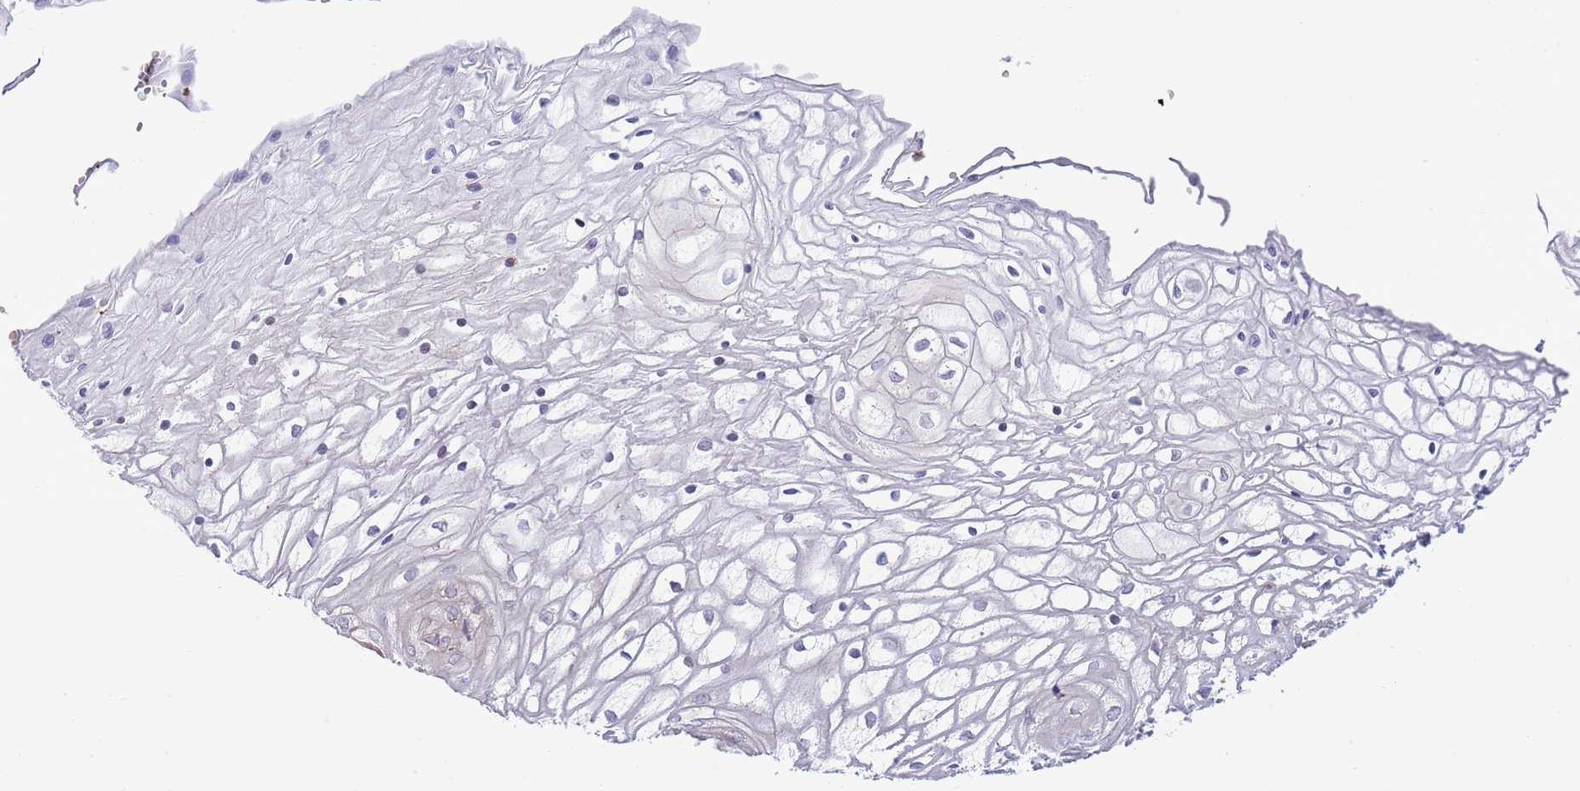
{"staining": {"intensity": "moderate", "quantity": "25%-75%", "location": "cytoplasmic/membranous"}, "tissue": "vagina", "cell_type": "Squamous epithelial cells", "image_type": "normal", "snomed": [{"axis": "morphology", "description": "Normal tissue, NOS"}, {"axis": "topography", "description": "Vagina"}], "caption": "IHC micrograph of normal vagina: human vagina stained using IHC displays medium levels of moderate protein expression localized specifically in the cytoplasmic/membranous of squamous epithelial cells, appearing as a cytoplasmic/membranous brown color.", "gene": "DAND5", "patient": {"sex": "female", "age": 34}}